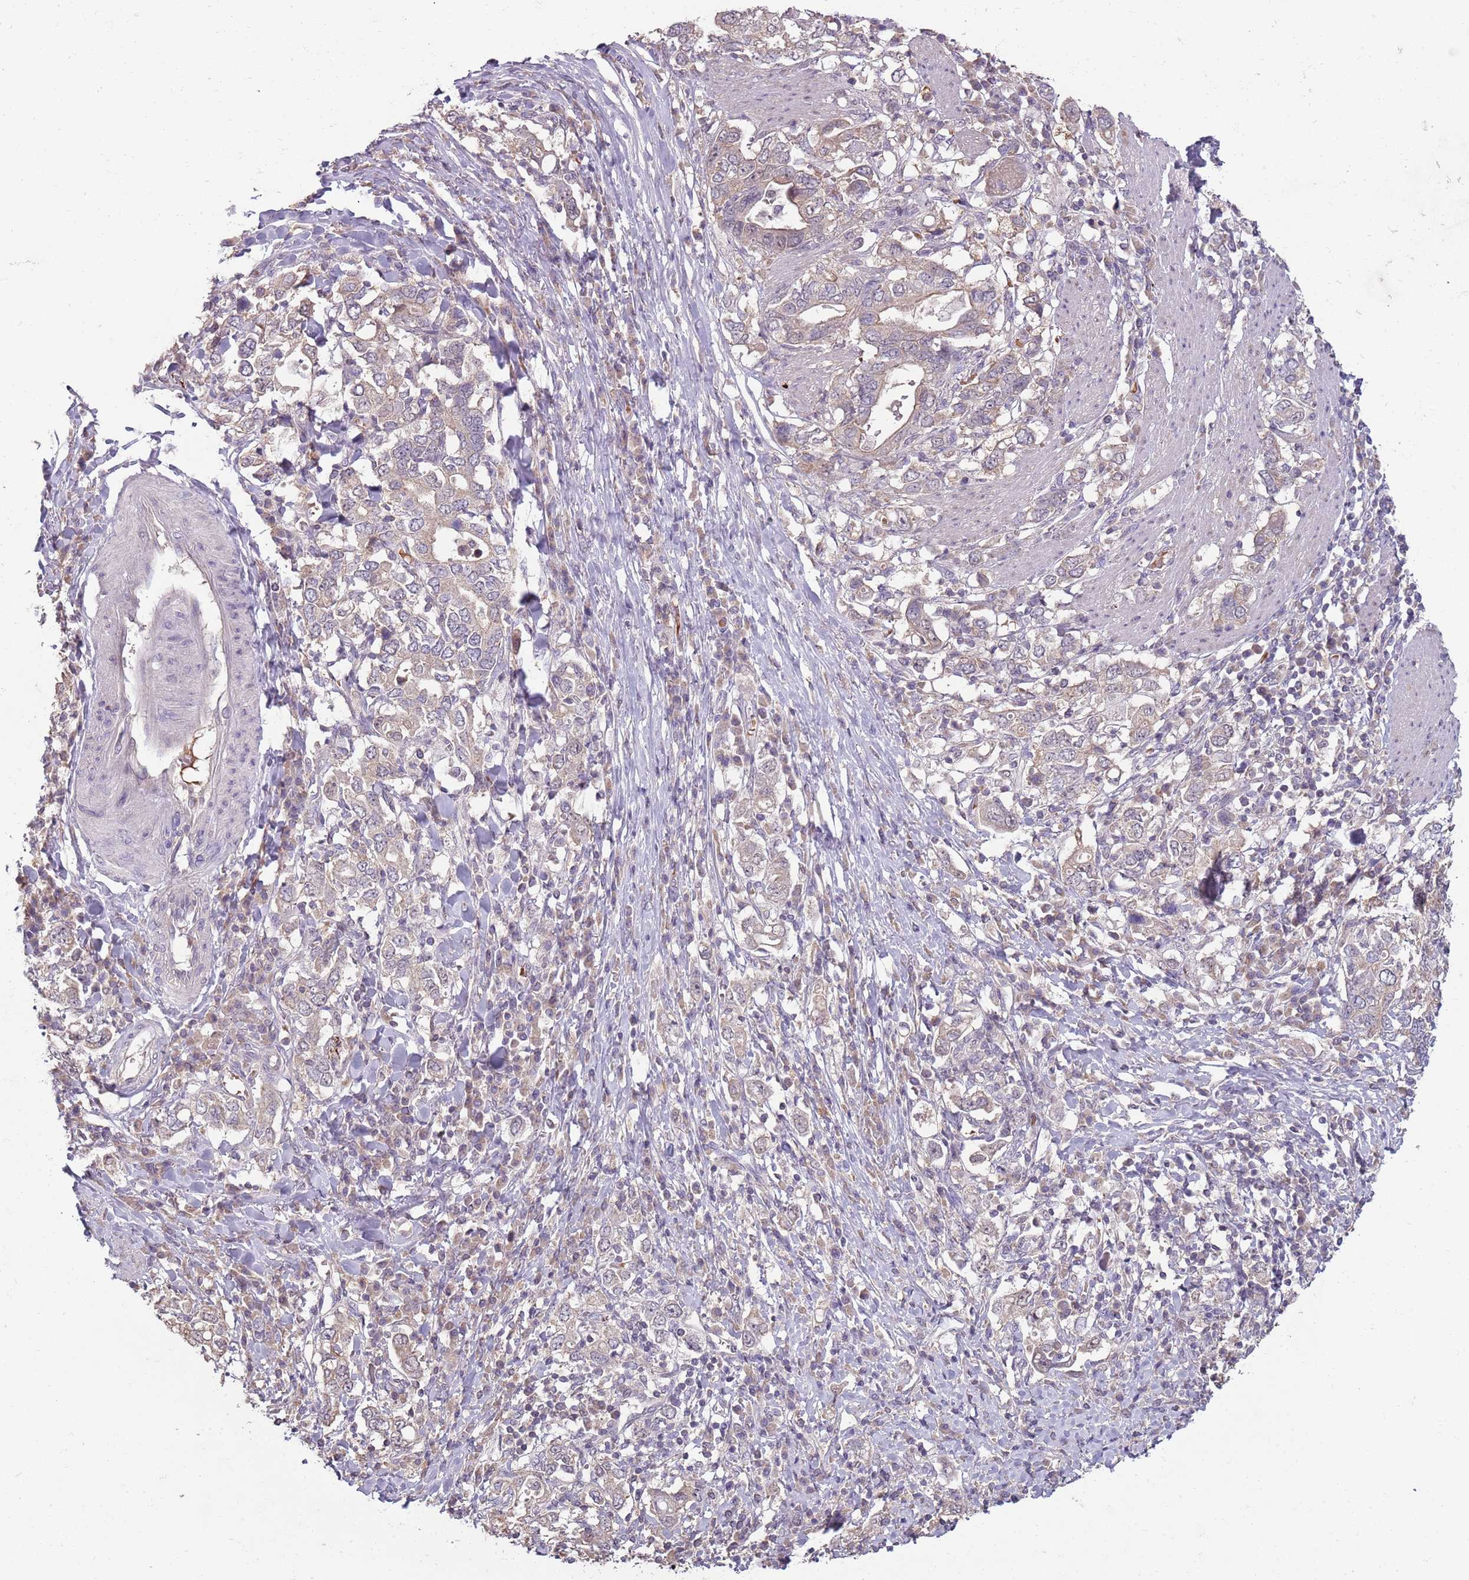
{"staining": {"intensity": "weak", "quantity": "25%-75%", "location": "cytoplasmic/membranous"}, "tissue": "stomach cancer", "cell_type": "Tumor cells", "image_type": "cancer", "snomed": [{"axis": "morphology", "description": "Adenocarcinoma, NOS"}, {"axis": "topography", "description": "Stomach, upper"}, {"axis": "topography", "description": "Stomach"}], "caption": "Weak cytoplasmic/membranous expression for a protein is appreciated in about 25%-75% of tumor cells of stomach cancer using immunohistochemistry.", "gene": "TEKT4", "patient": {"sex": "male", "age": 62}}